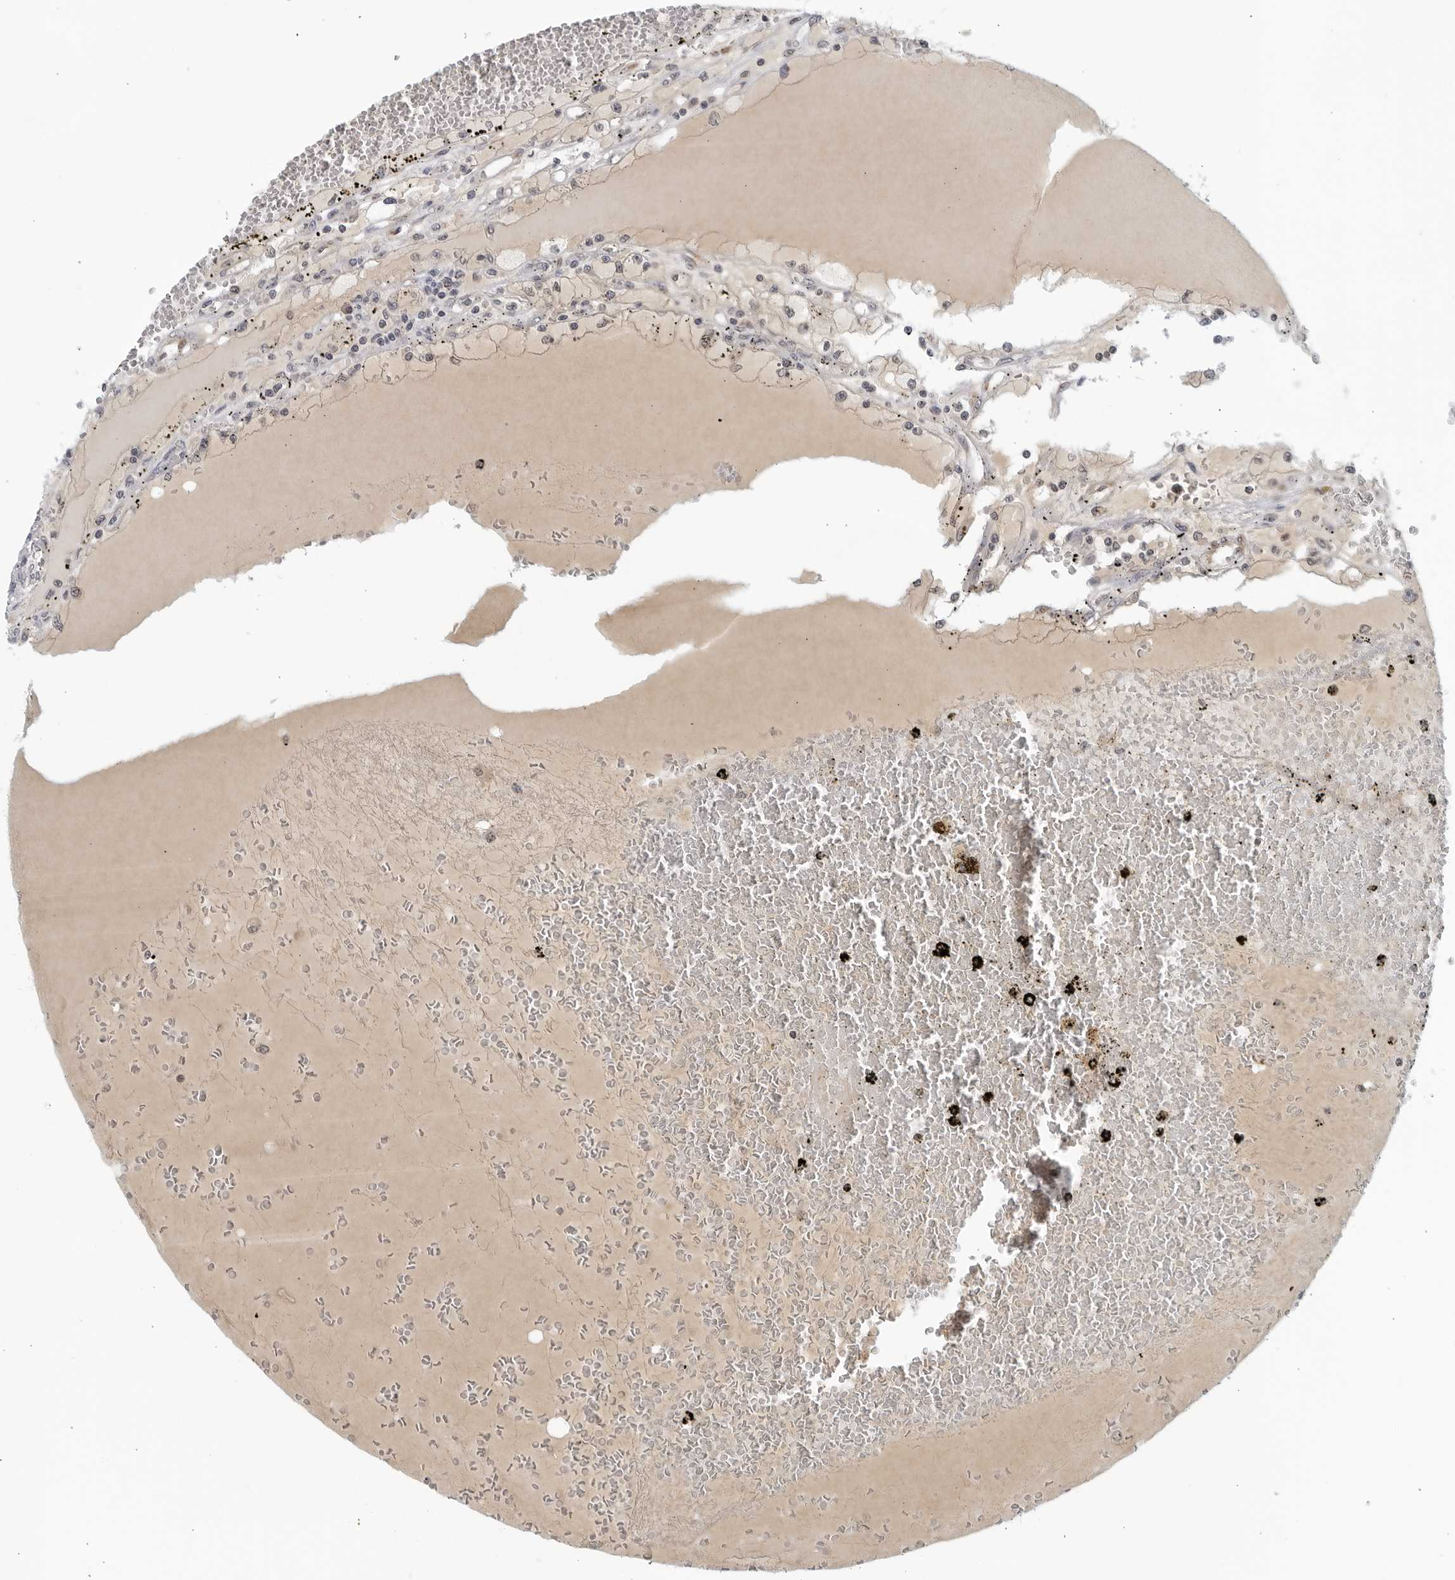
{"staining": {"intensity": "negative", "quantity": "none", "location": "none"}, "tissue": "renal cancer", "cell_type": "Tumor cells", "image_type": "cancer", "snomed": [{"axis": "morphology", "description": "Adenocarcinoma, NOS"}, {"axis": "topography", "description": "Kidney"}], "caption": "IHC of human renal adenocarcinoma shows no expression in tumor cells.", "gene": "RC3H1", "patient": {"sex": "male", "age": 56}}